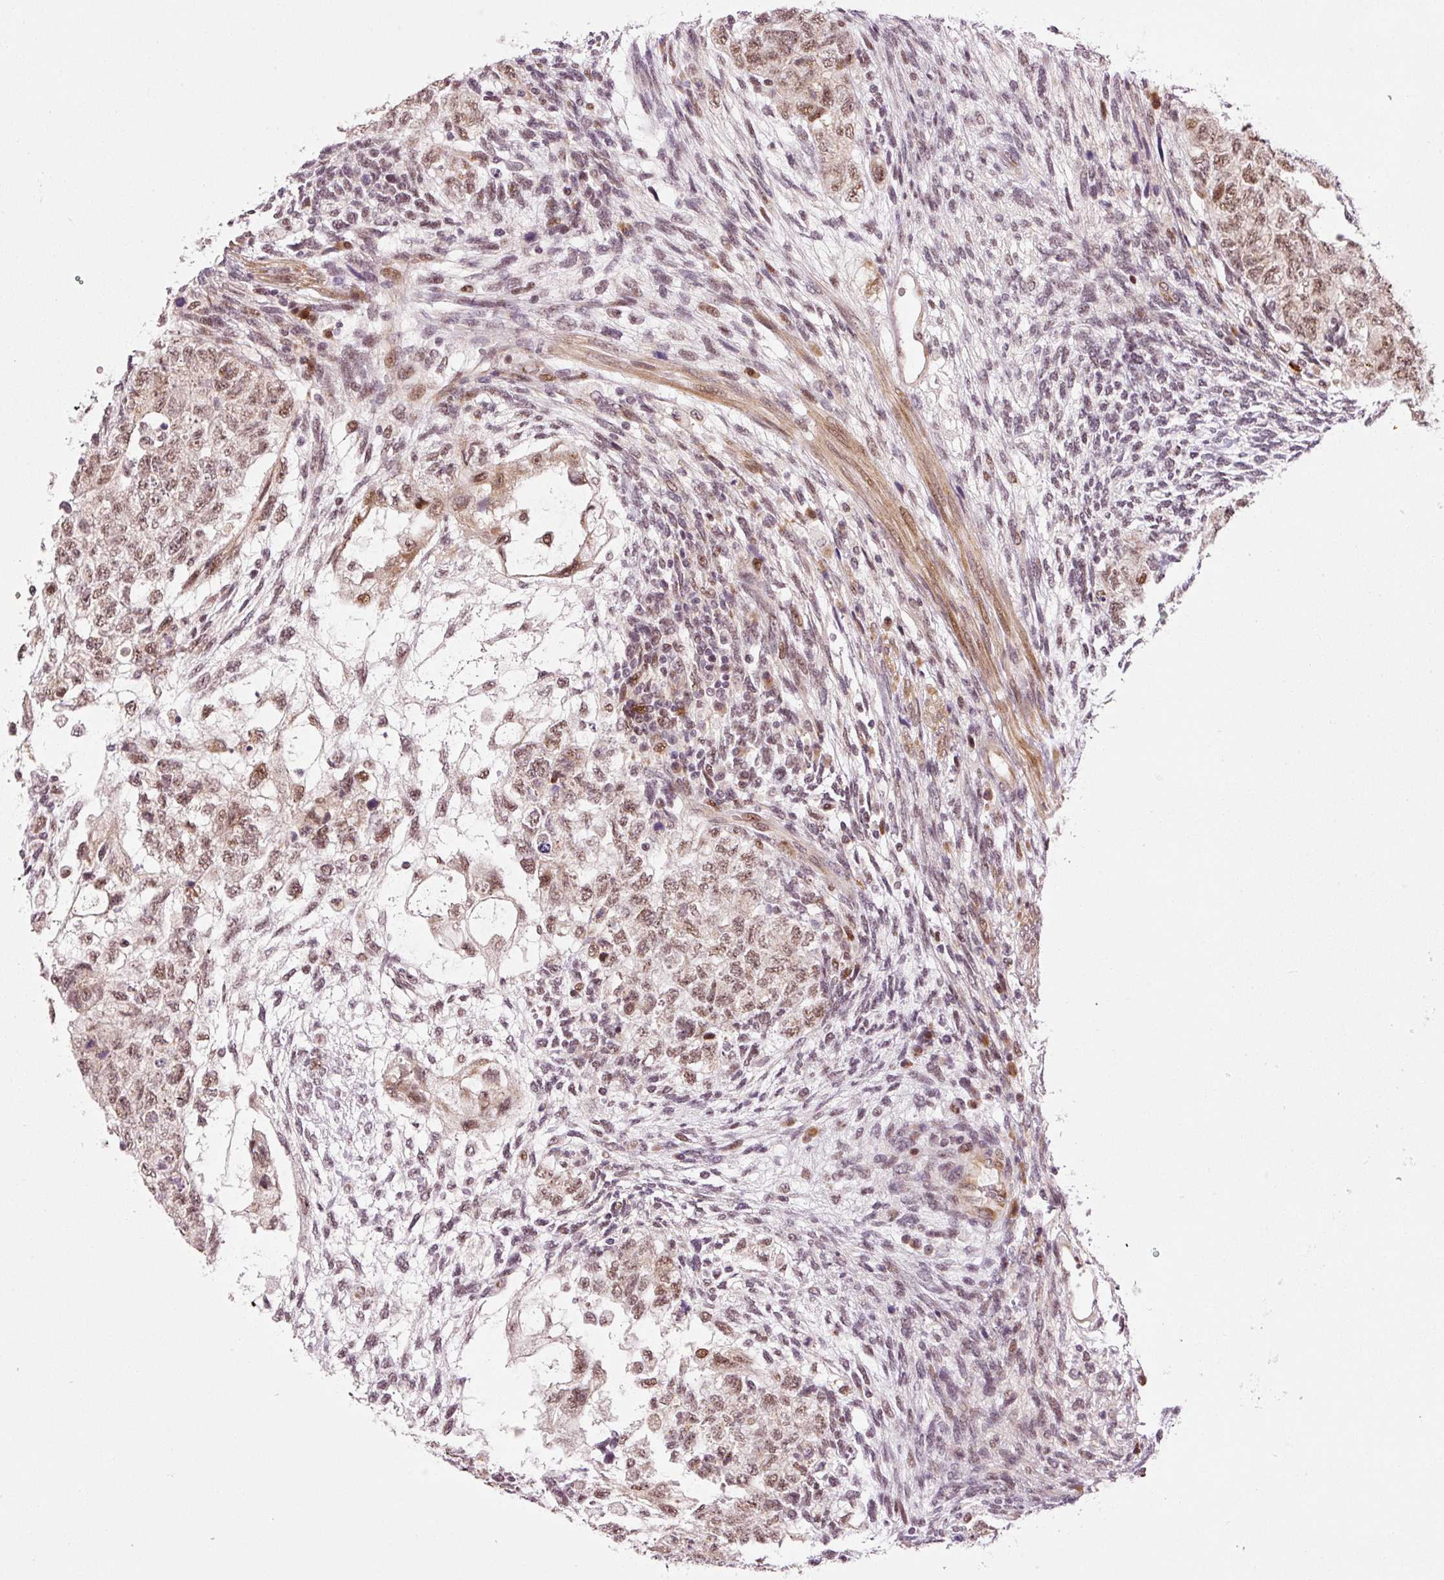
{"staining": {"intensity": "moderate", "quantity": ">75%", "location": "nuclear"}, "tissue": "testis cancer", "cell_type": "Tumor cells", "image_type": "cancer", "snomed": [{"axis": "morphology", "description": "Normal tissue, NOS"}, {"axis": "morphology", "description": "Carcinoma, Embryonal, NOS"}, {"axis": "topography", "description": "Testis"}], "caption": "Immunohistochemical staining of testis embryonal carcinoma demonstrates moderate nuclear protein positivity in approximately >75% of tumor cells.", "gene": "ANKRD20A1", "patient": {"sex": "male", "age": 36}}